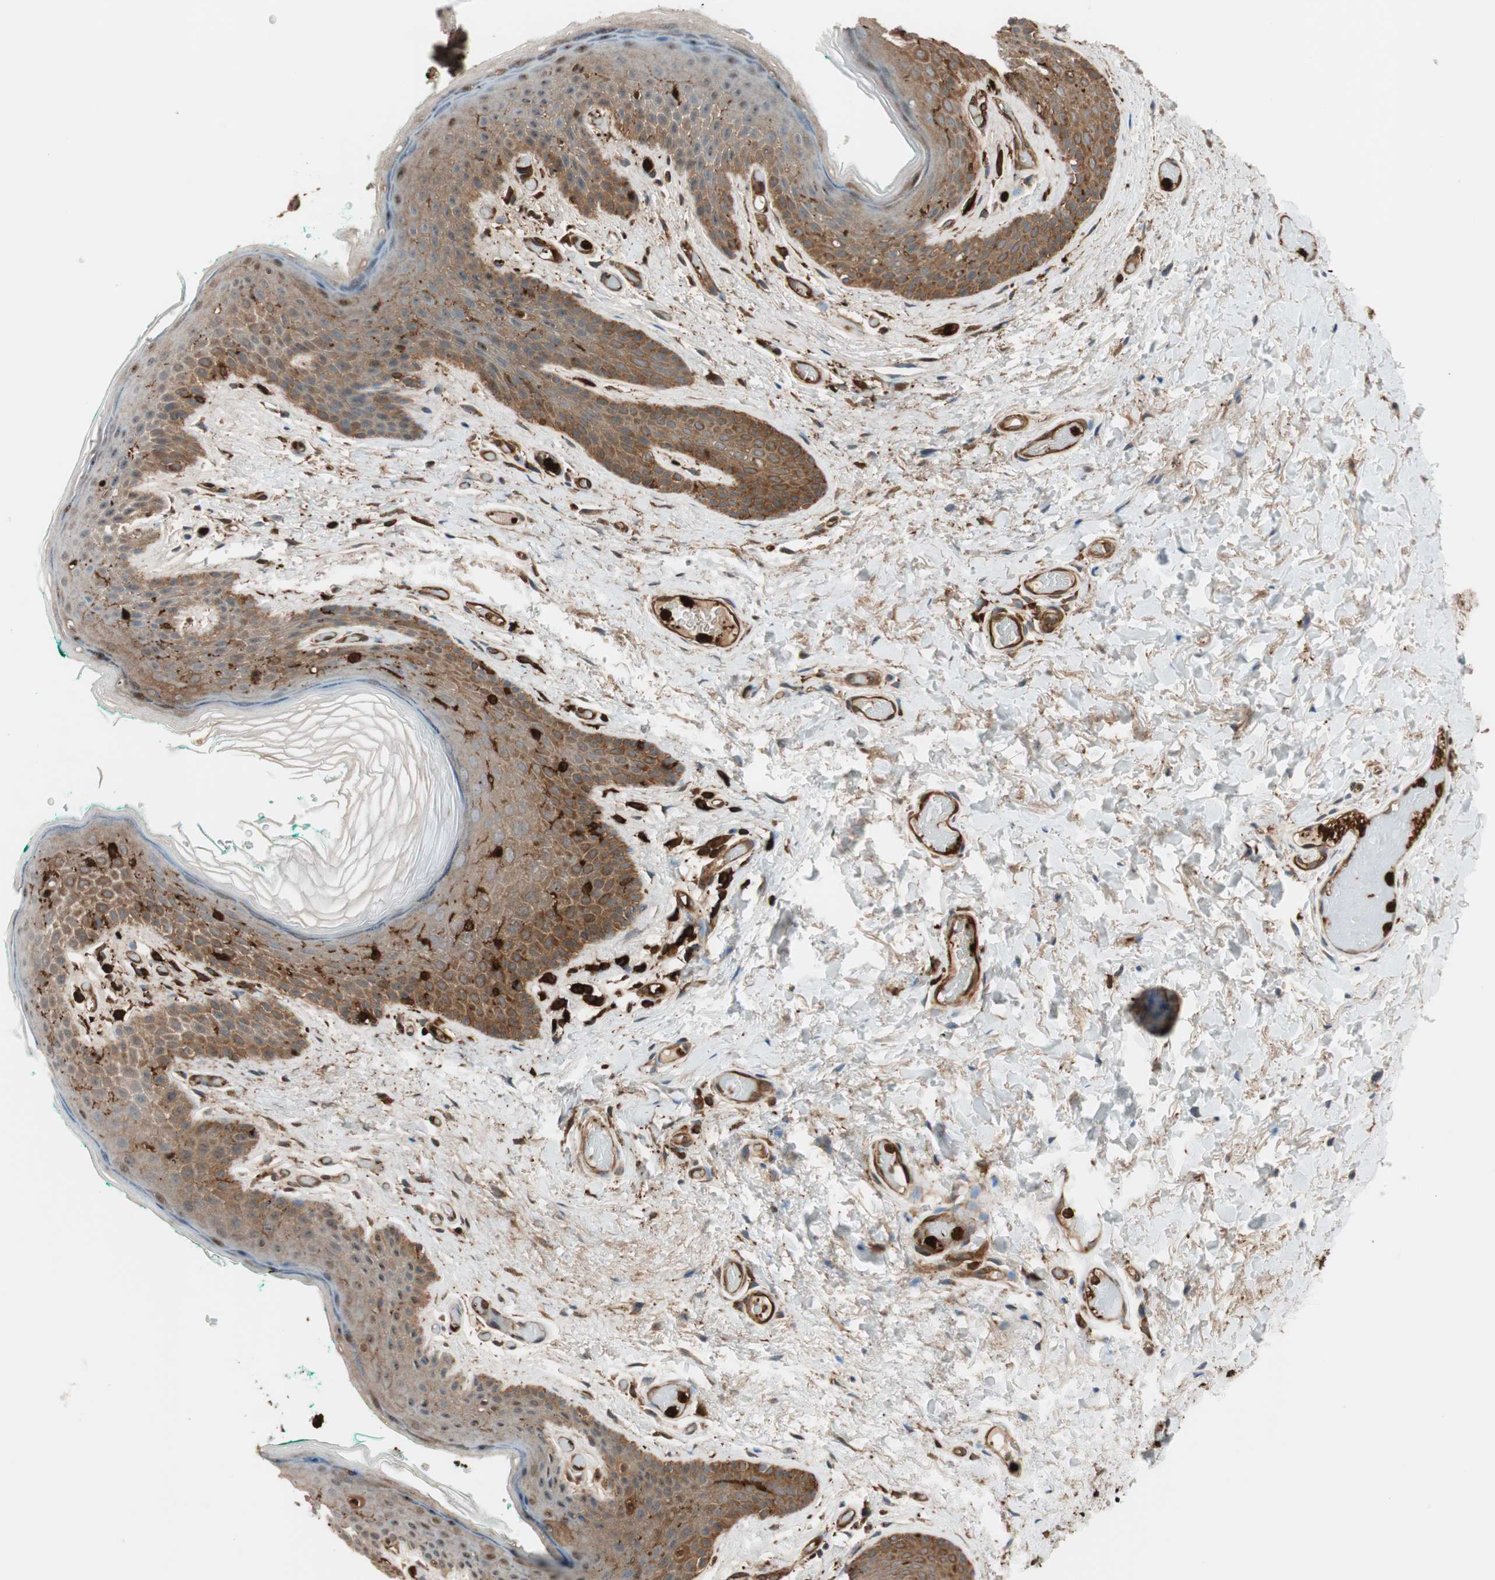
{"staining": {"intensity": "strong", "quantity": ">75%", "location": "cytoplasmic/membranous"}, "tissue": "skin", "cell_type": "Epidermal cells", "image_type": "normal", "snomed": [{"axis": "morphology", "description": "Normal tissue, NOS"}, {"axis": "topography", "description": "Anal"}], "caption": "High-power microscopy captured an immunohistochemistry (IHC) image of normal skin, revealing strong cytoplasmic/membranous staining in approximately >75% of epidermal cells.", "gene": "VASP", "patient": {"sex": "male", "age": 74}}